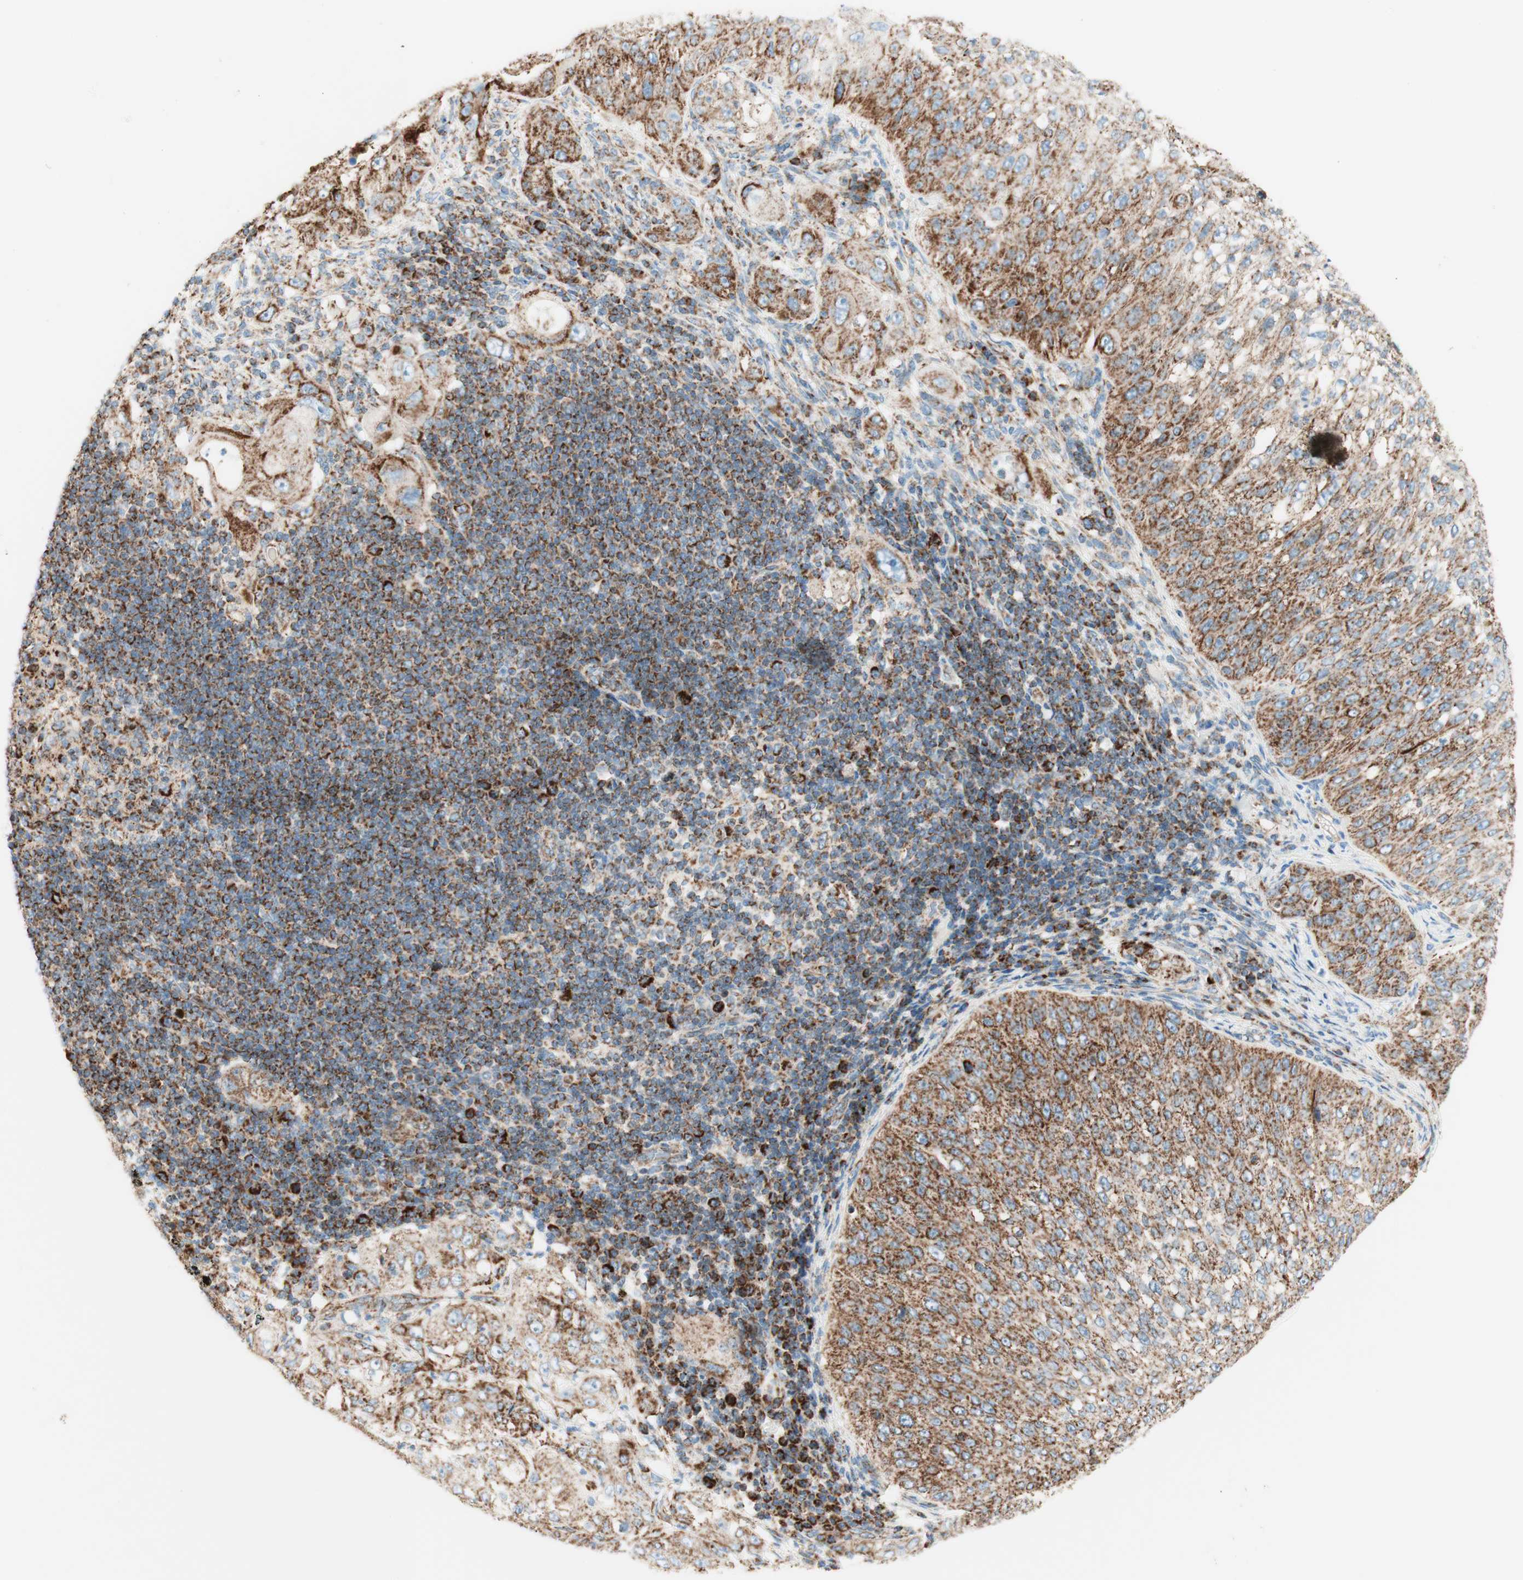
{"staining": {"intensity": "moderate", "quantity": ">75%", "location": "cytoplasmic/membranous"}, "tissue": "lung cancer", "cell_type": "Tumor cells", "image_type": "cancer", "snomed": [{"axis": "morphology", "description": "Inflammation, NOS"}, {"axis": "morphology", "description": "Squamous cell carcinoma, NOS"}, {"axis": "topography", "description": "Lymph node"}, {"axis": "topography", "description": "Soft tissue"}, {"axis": "topography", "description": "Lung"}], "caption": "Approximately >75% of tumor cells in human squamous cell carcinoma (lung) demonstrate moderate cytoplasmic/membranous protein staining as visualized by brown immunohistochemical staining.", "gene": "TOMM20", "patient": {"sex": "male", "age": 66}}